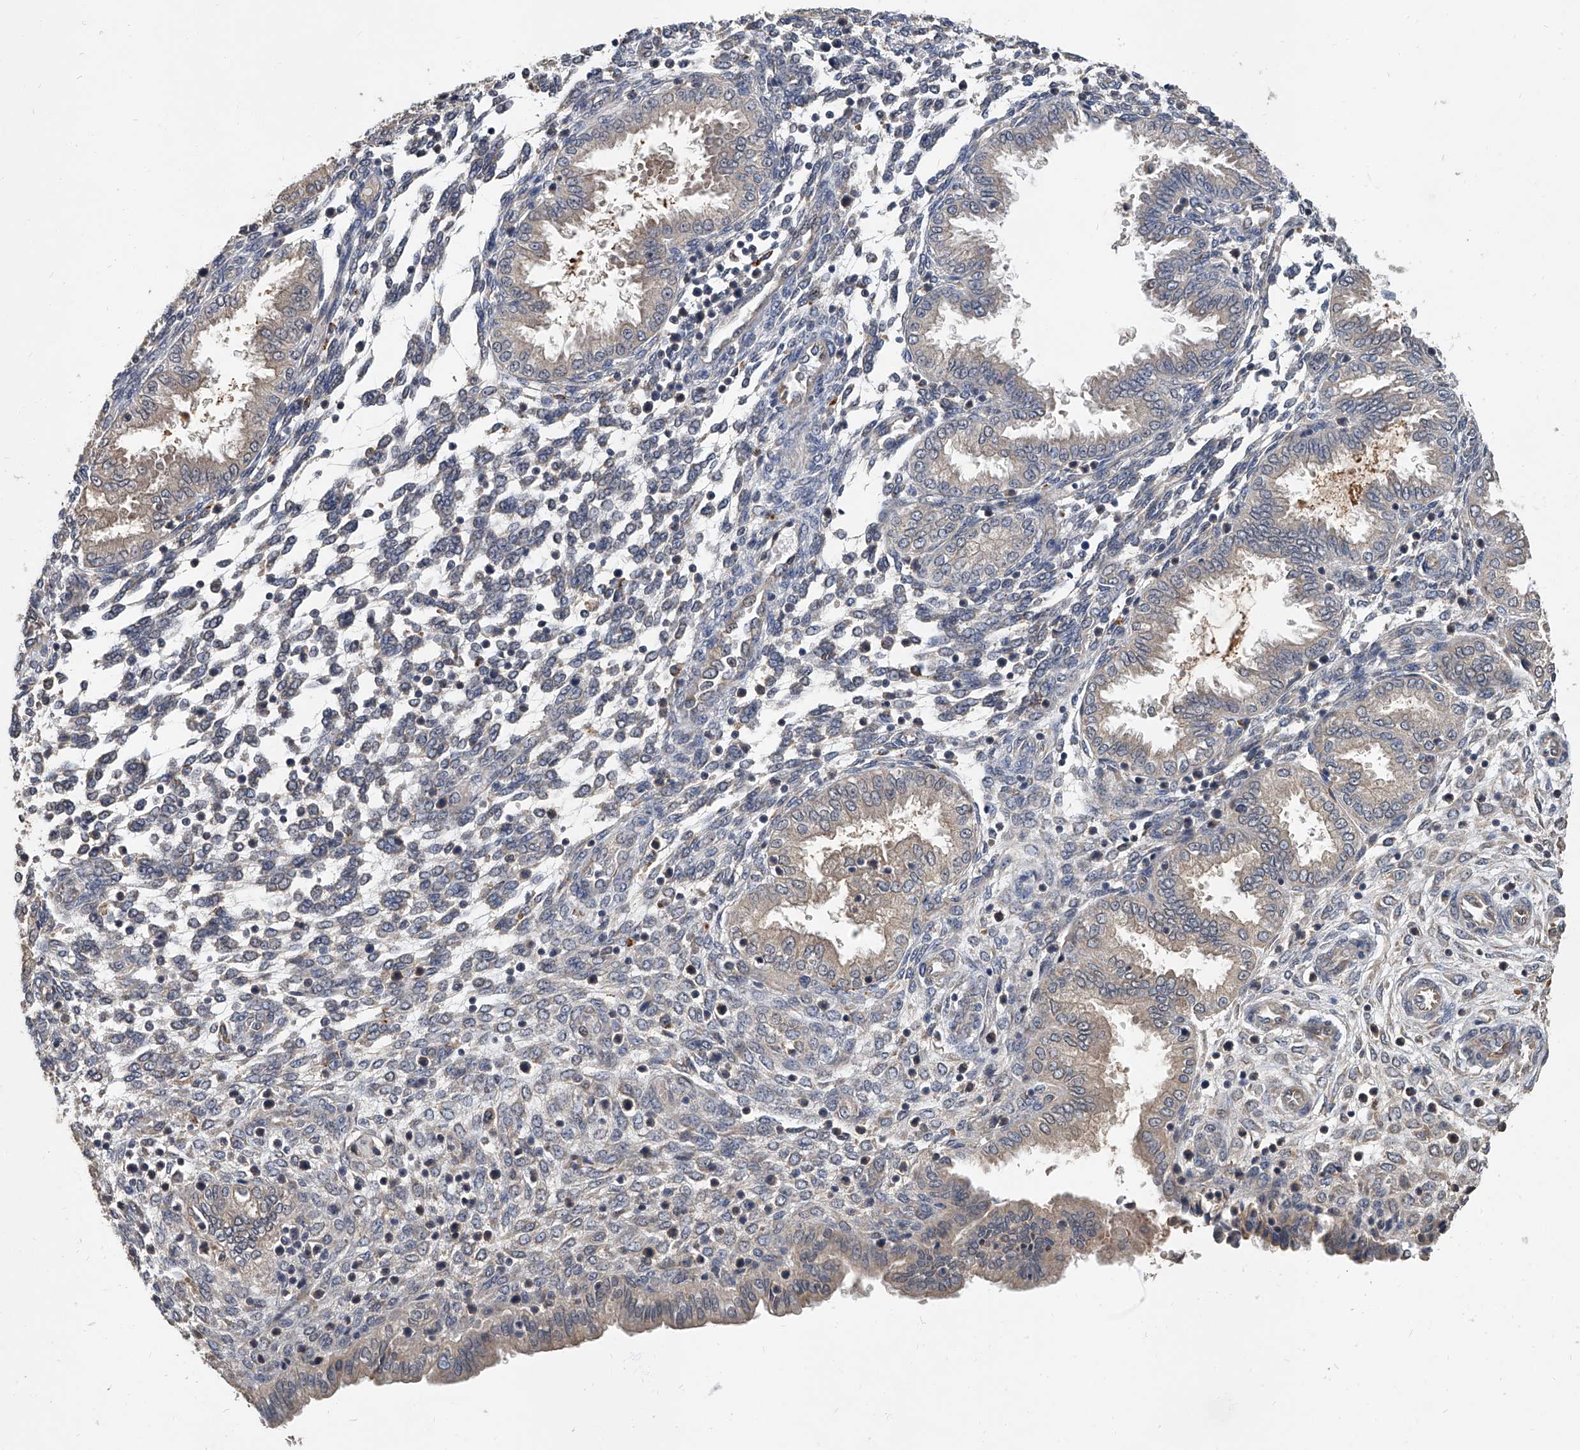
{"staining": {"intensity": "weak", "quantity": "<25%", "location": "cytoplasmic/membranous"}, "tissue": "endometrium", "cell_type": "Cells in endometrial stroma", "image_type": "normal", "snomed": [{"axis": "morphology", "description": "Normal tissue, NOS"}, {"axis": "topography", "description": "Endometrium"}], "caption": "IHC image of unremarkable endometrium: human endometrium stained with DAB shows no significant protein positivity in cells in endometrial stroma. (DAB immunohistochemistry with hematoxylin counter stain).", "gene": "JAG2", "patient": {"sex": "female", "age": 33}}